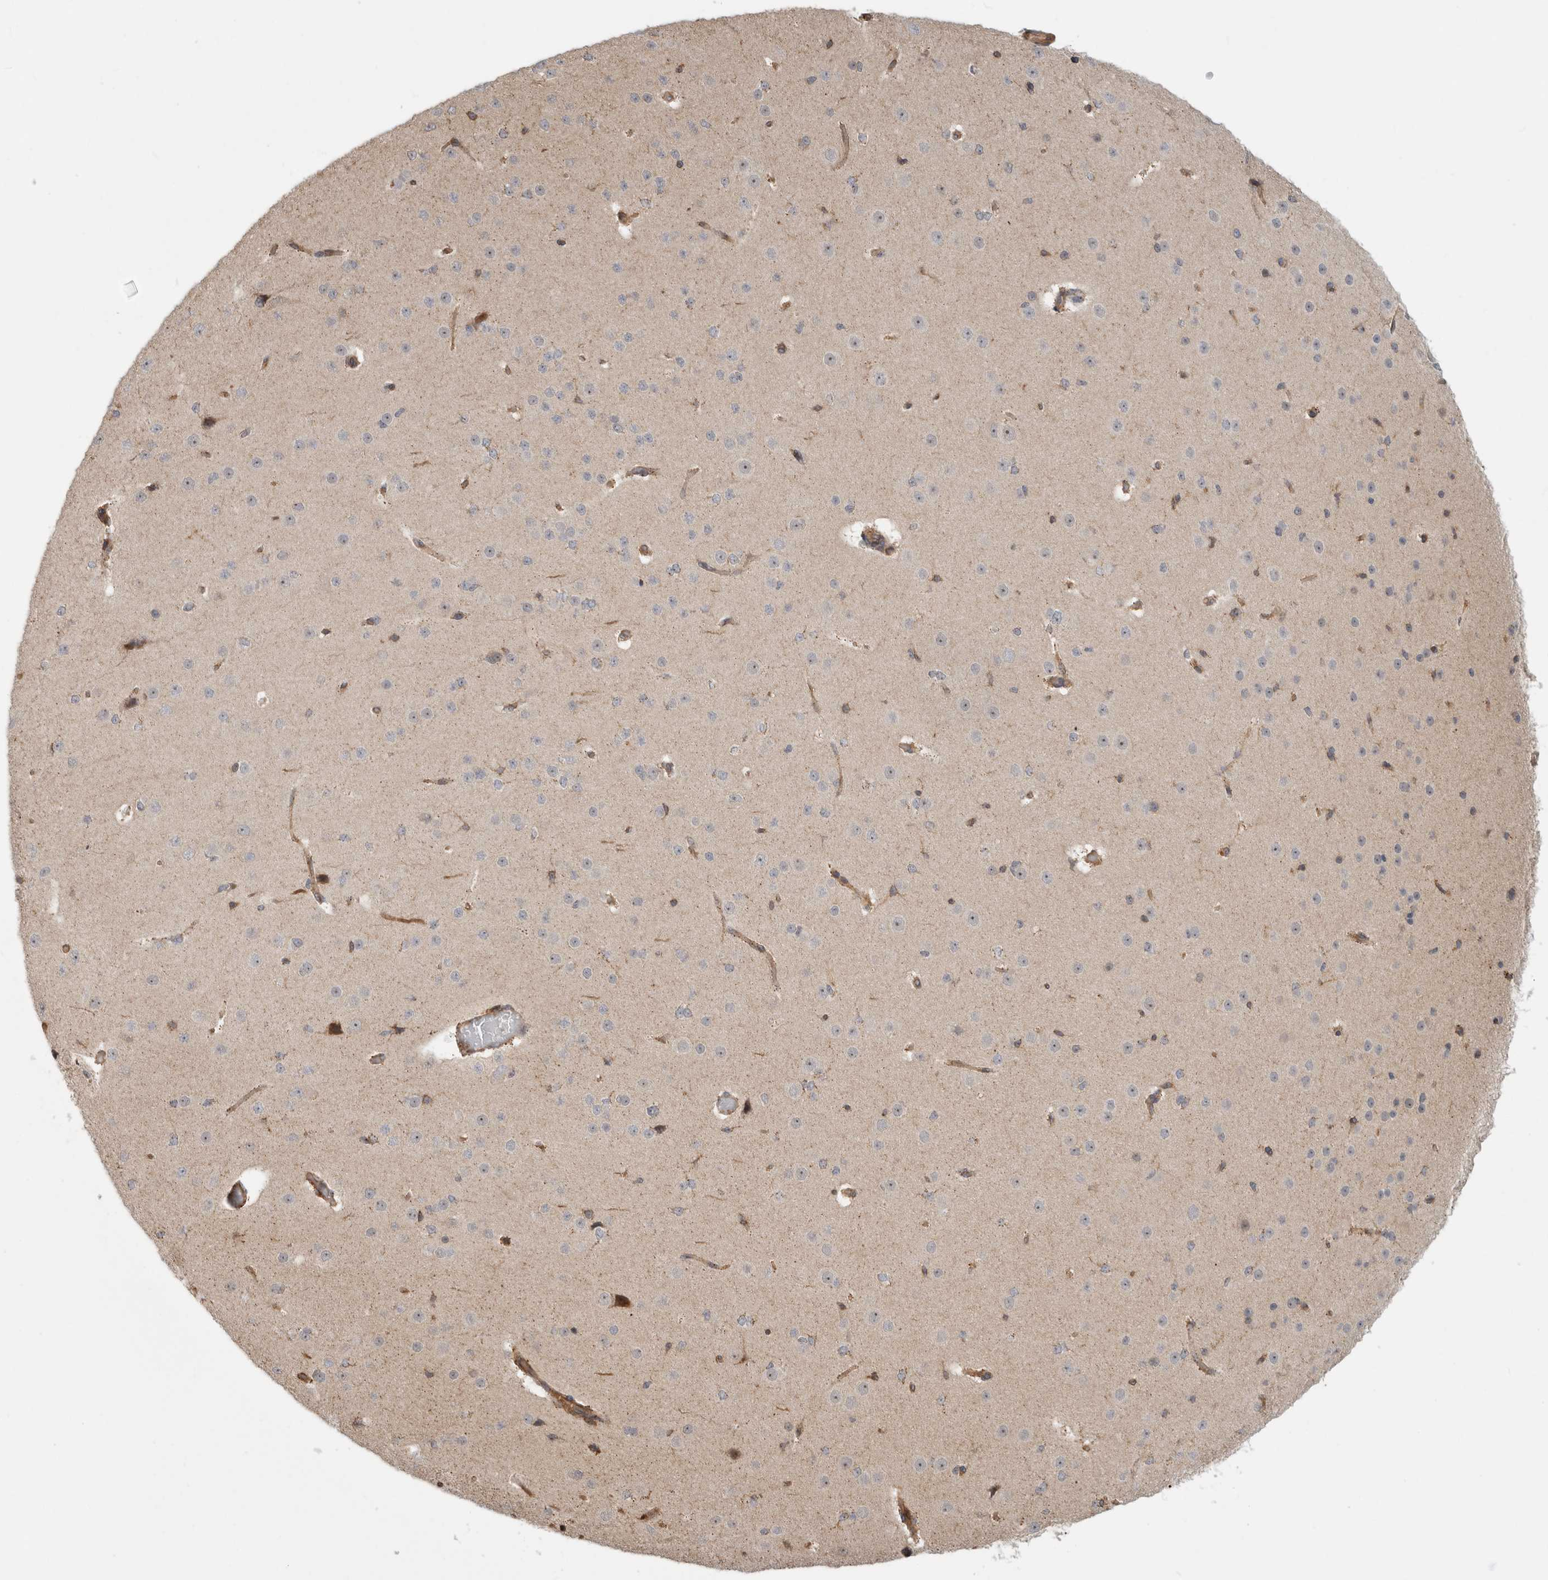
{"staining": {"intensity": "weak", "quantity": ">75%", "location": "cytoplasmic/membranous"}, "tissue": "cerebral cortex", "cell_type": "Endothelial cells", "image_type": "normal", "snomed": [{"axis": "morphology", "description": "Normal tissue, NOS"}, {"axis": "morphology", "description": "Developmental malformation"}, {"axis": "topography", "description": "Cerebral cortex"}], "caption": "Protein positivity by IHC displays weak cytoplasmic/membranous positivity in about >75% of endothelial cells in benign cerebral cortex. The staining is performed using DAB (3,3'-diaminobenzidine) brown chromogen to label protein expression. The nuclei are counter-stained blue using hematoxylin.", "gene": "WASF2", "patient": {"sex": "female", "age": 30}}